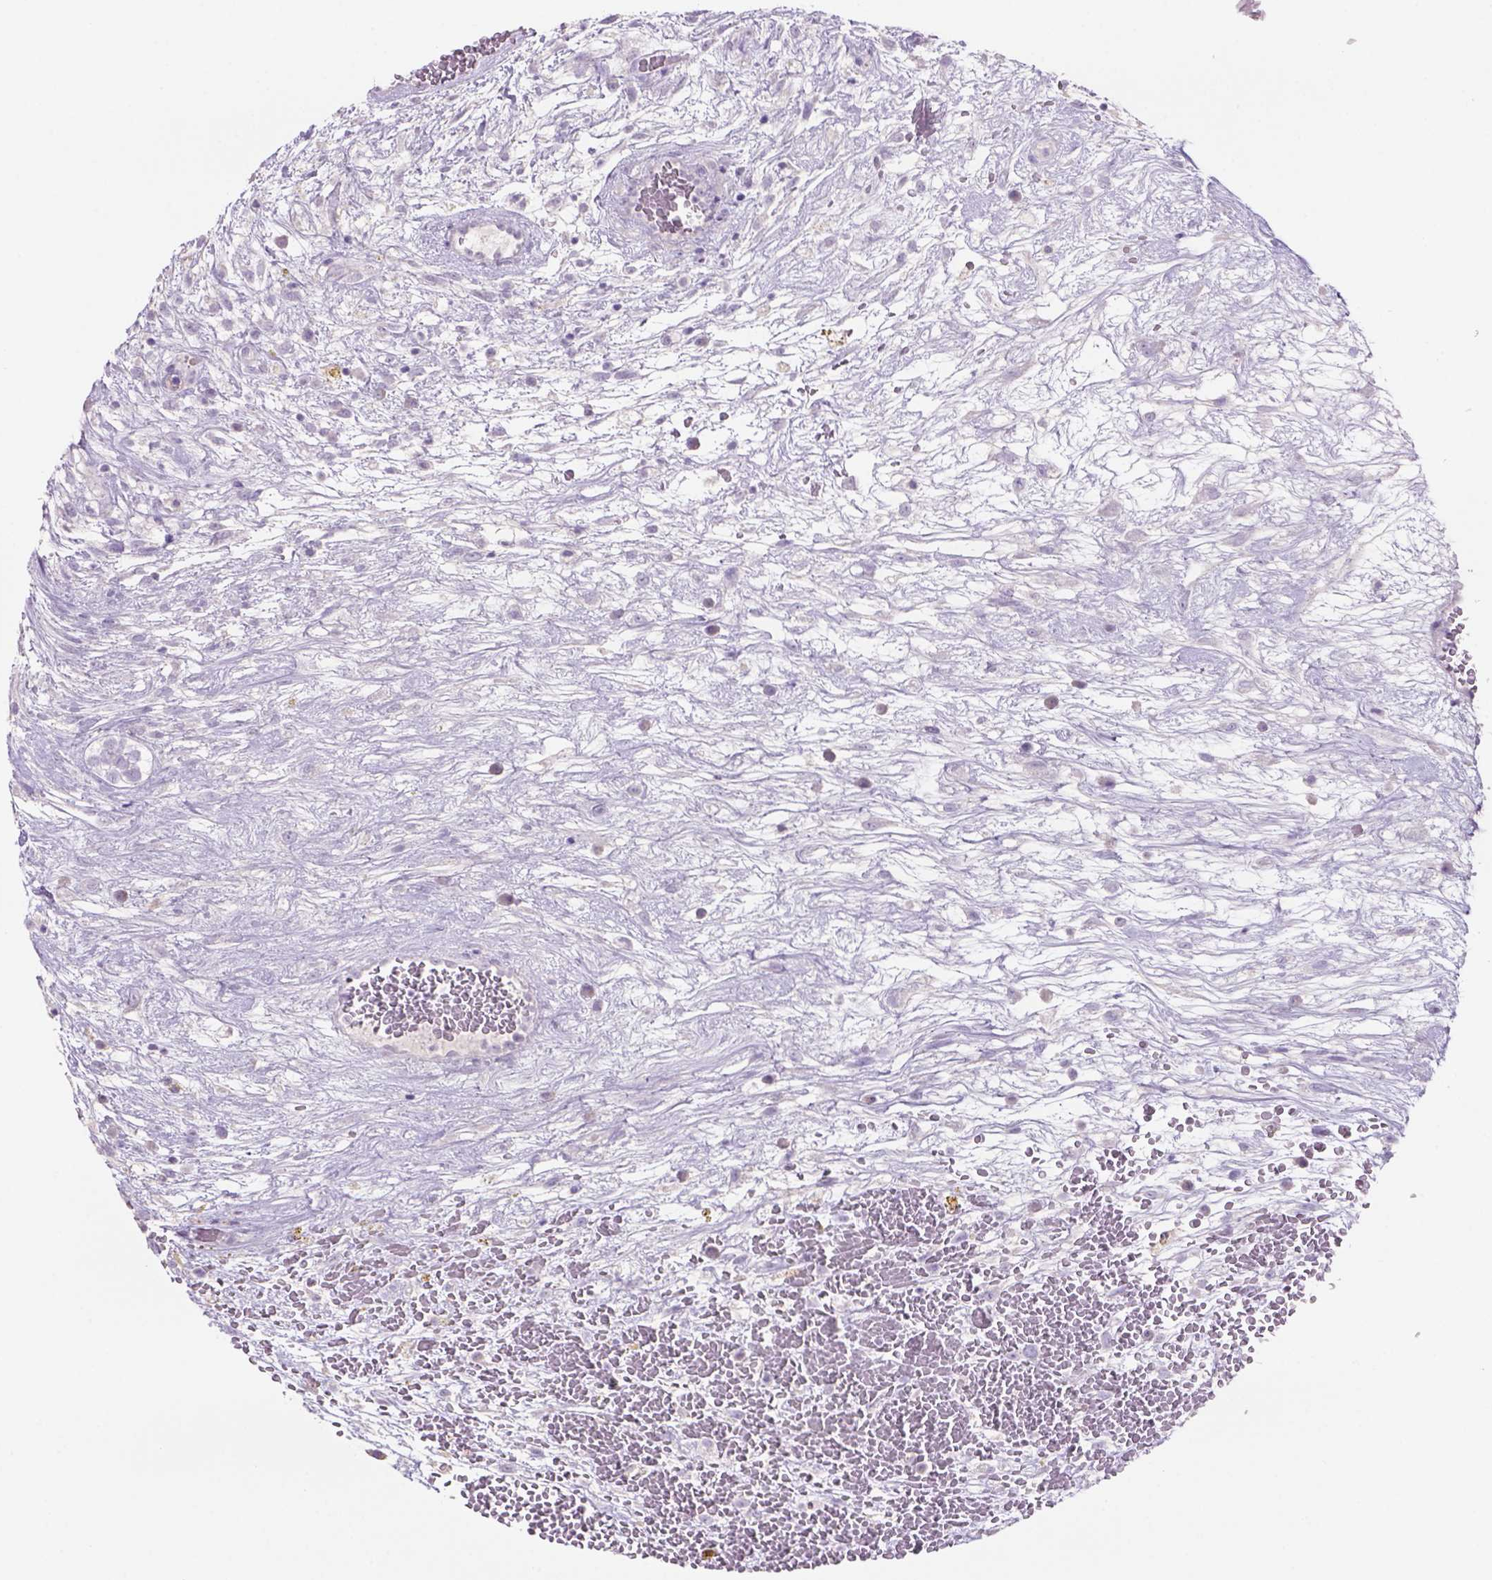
{"staining": {"intensity": "negative", "quantity": "none", "location": "none"}, "tissue": "testis cancer", "cell_type": "Tumor cells", "image_type": "cancer", "snomed": [{"axis": "morphology", "description": "Normal tissue, NOS"}, {"axis": "morphology", "description": "Carcinoma, Embryonal, NOS"}, {"axis": "topography", "description": "Testis"}], "caption": "Image shows no significant protein expression in tumor cells of testis embryonal carcinoma.", "gene": "TENM4", "patient": {"sex": "male", "age": 32}}